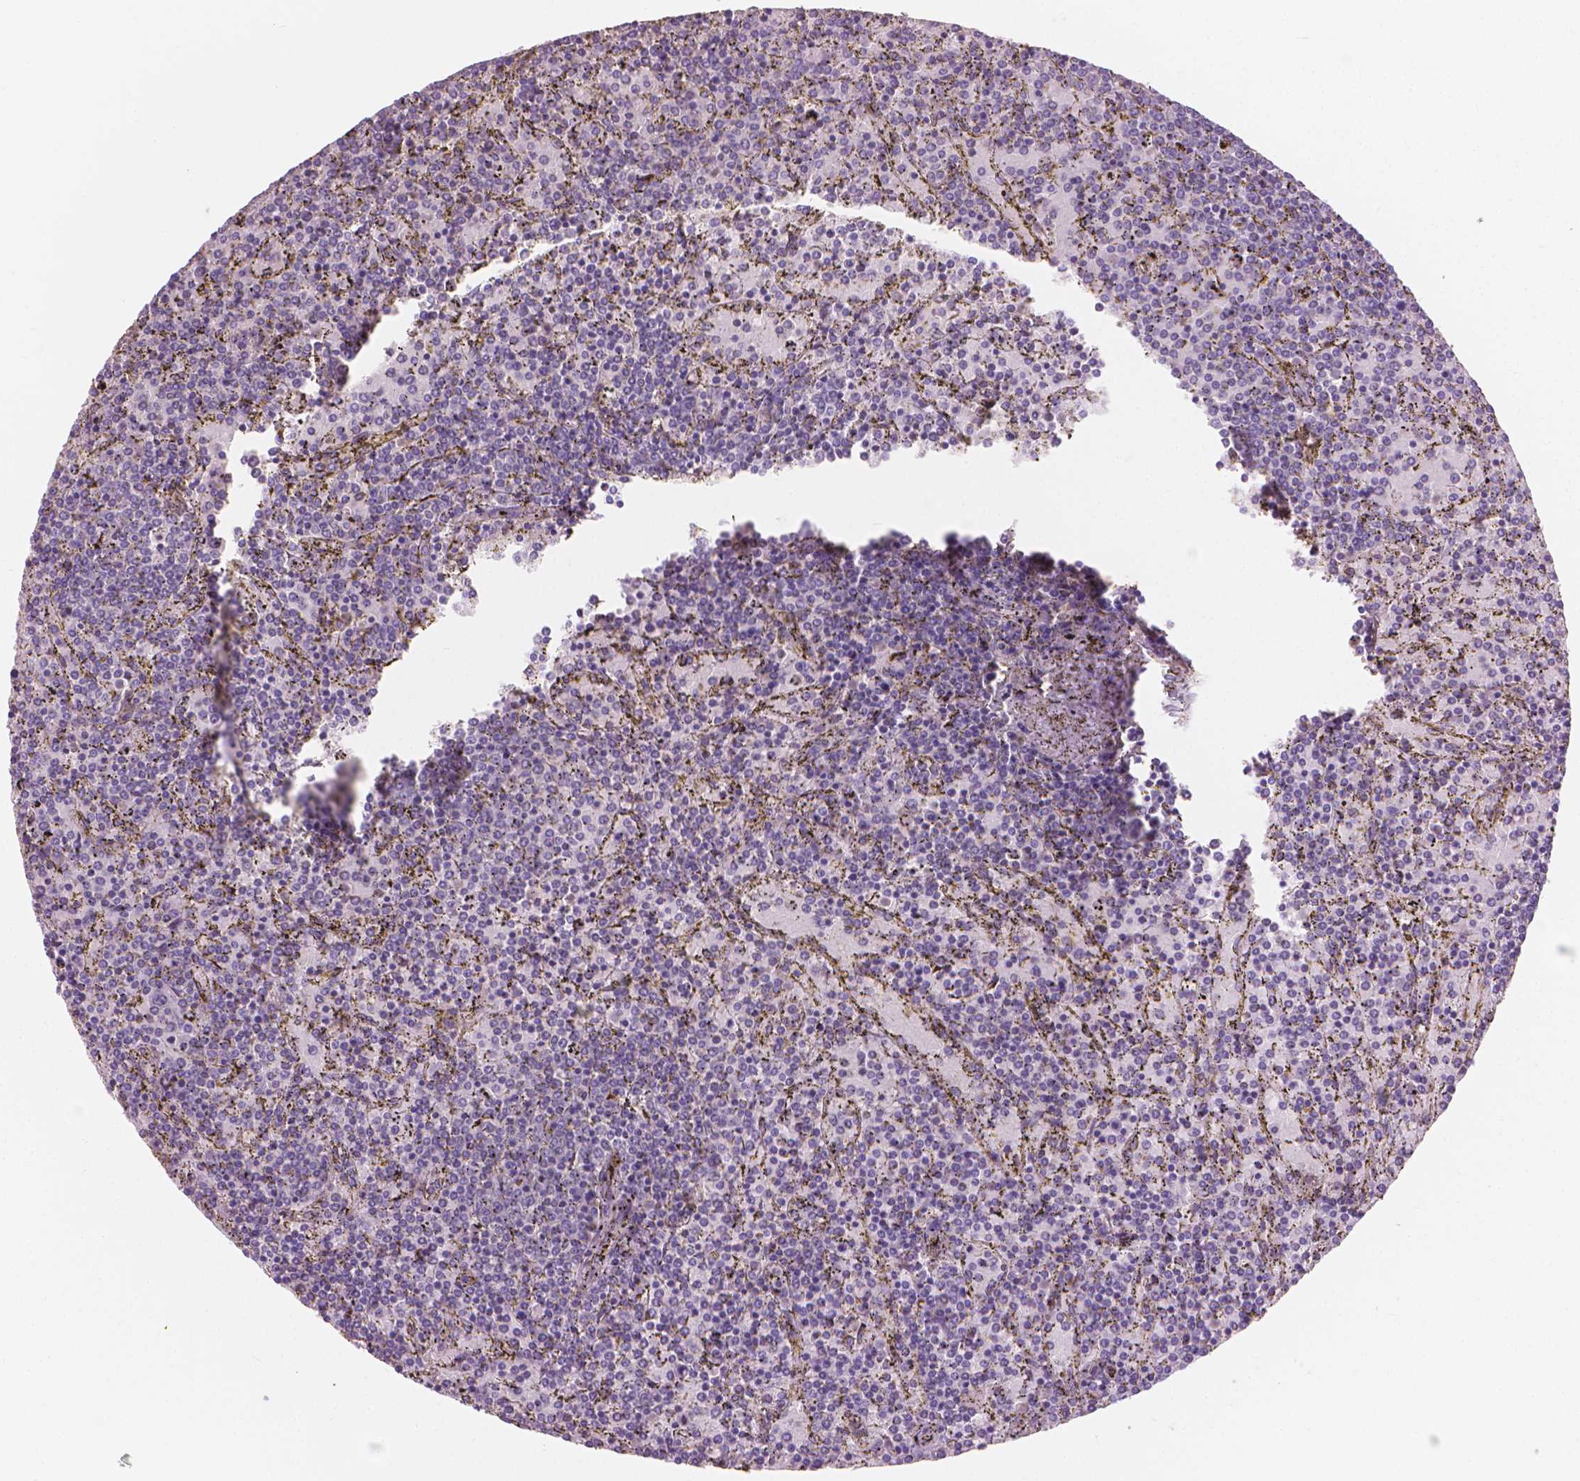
{"staining": {"intensity": "negative", "quantity": "none", "location": "none"}, "tissue": "lymphoma", "cell_type": "Tumor cells", "image_type": "cancer", "snomed": [{"axis": "morphology", "description": "Malignant lymphoma, non-Hodgkin's type, Low grade"}, {"axis": "topography", "description": "Spleen"}], "caption": "A histopathology image of lymphoma stained for a protein displays no brown staining in tumor cells. (Stains: DAB (3,3'-diaminobenzidine) immunohistochemistry with hematoxylin counter stain, Microscopy: brightfield microscopy at high magnification).", "gene": "CABCOCO1", "patient": {"sex": "female", "age": 77}}